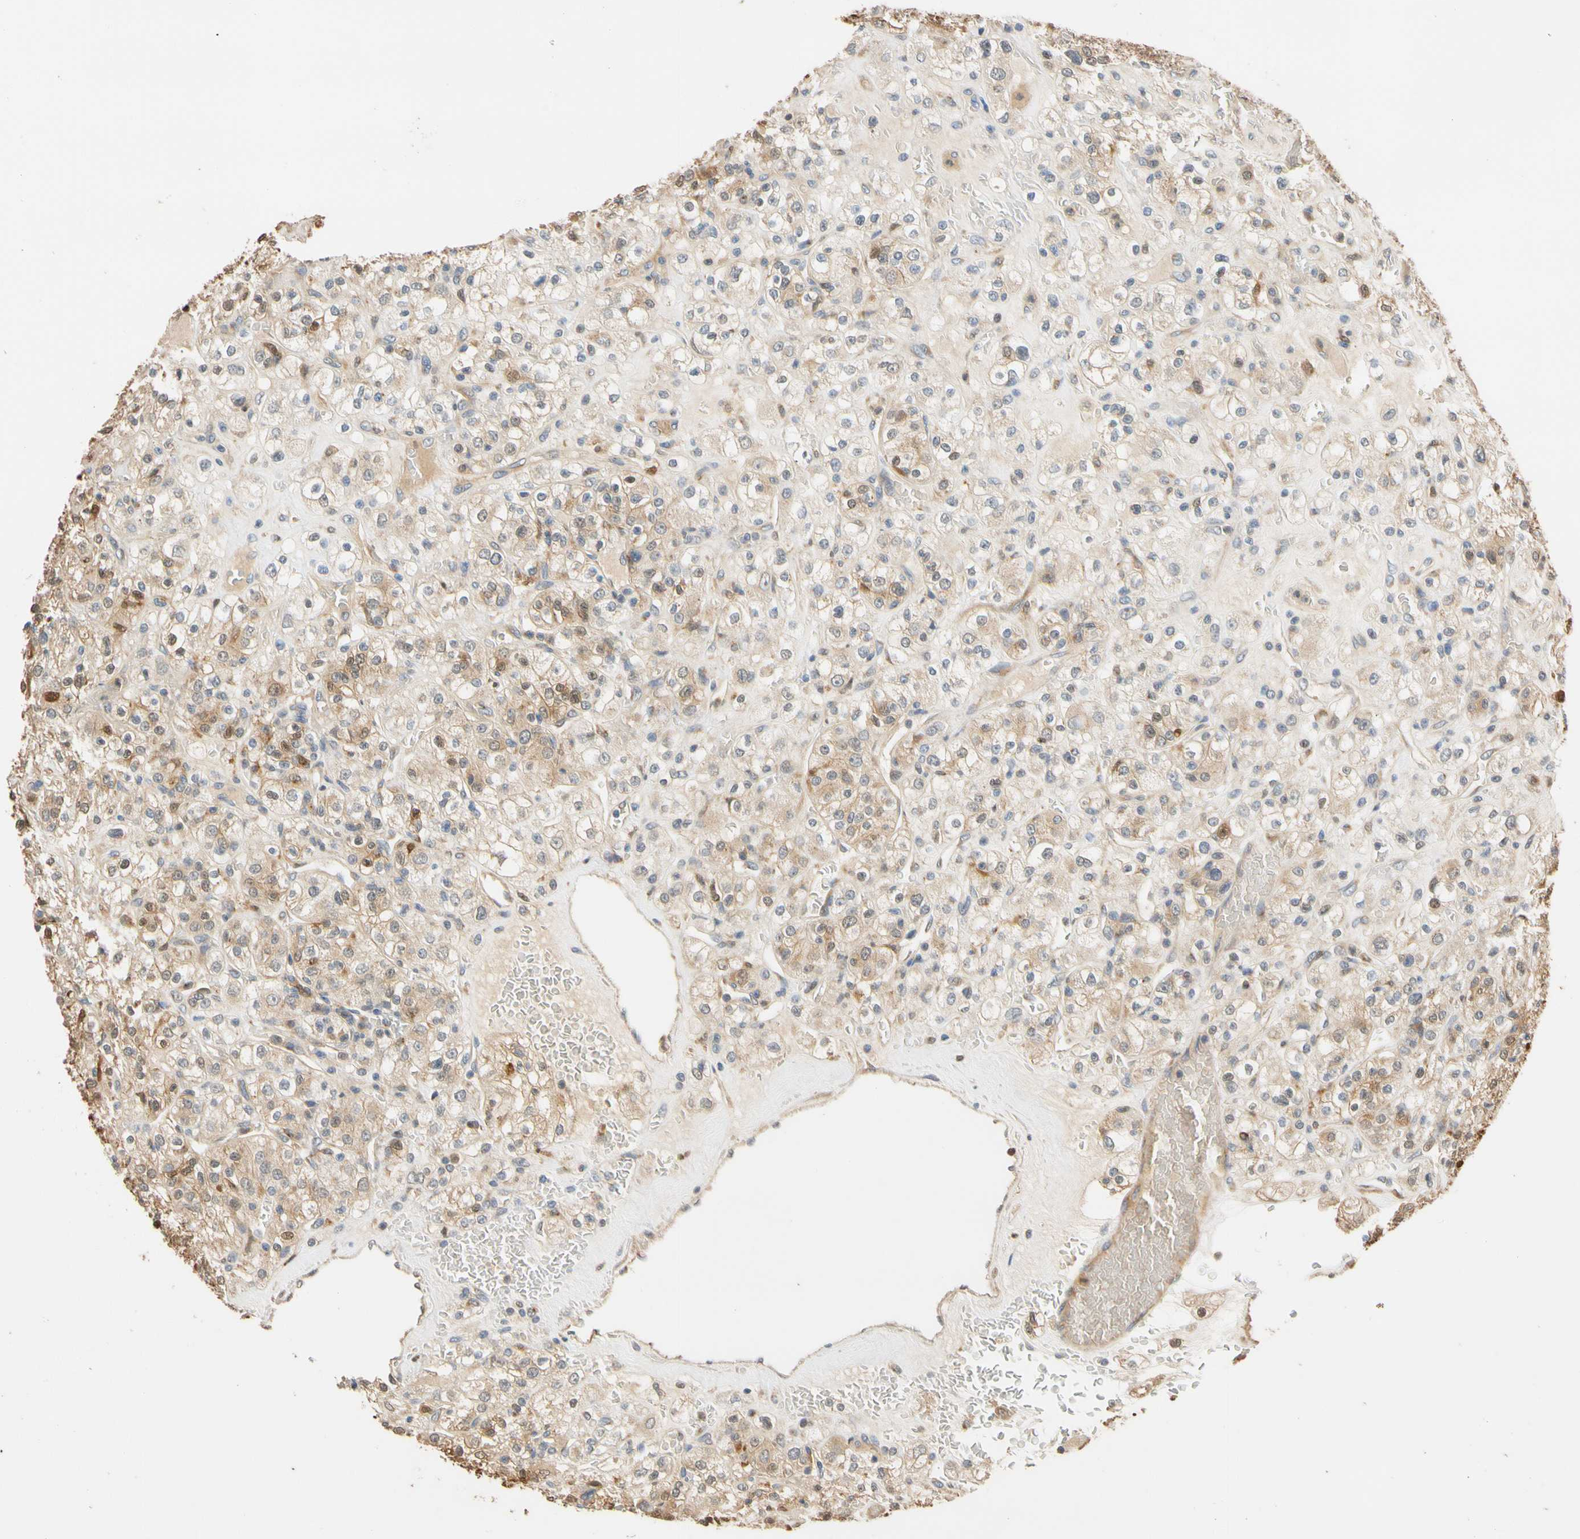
{"staining": {"intensity": "weak", "quantity": "25%-75%", "location": "cytoplasmic/membranous"}, "tissue": "renal cancer", "cell_type": "Tumor cells", "image_type": "cancer", "snomed": [{"axis": "morphology", "description": "Normal tissue, NOS"}, {"axis": "morphology", "description": "Adenocarcinoma, NOS"}, {"axis": "topography", "description": "Kidney"}], "caption": "This image demonstrates adenocarcinoma (renal) stained with immunohistochemistry (IHC) to label a protein in brown. The cytoplasmic/membranous of tumor cells show weak positivity for the protein. Nuclei are counter-stained blue.", "gene": "GPSM2", "patient": {"sex": "female", "age": 72}}